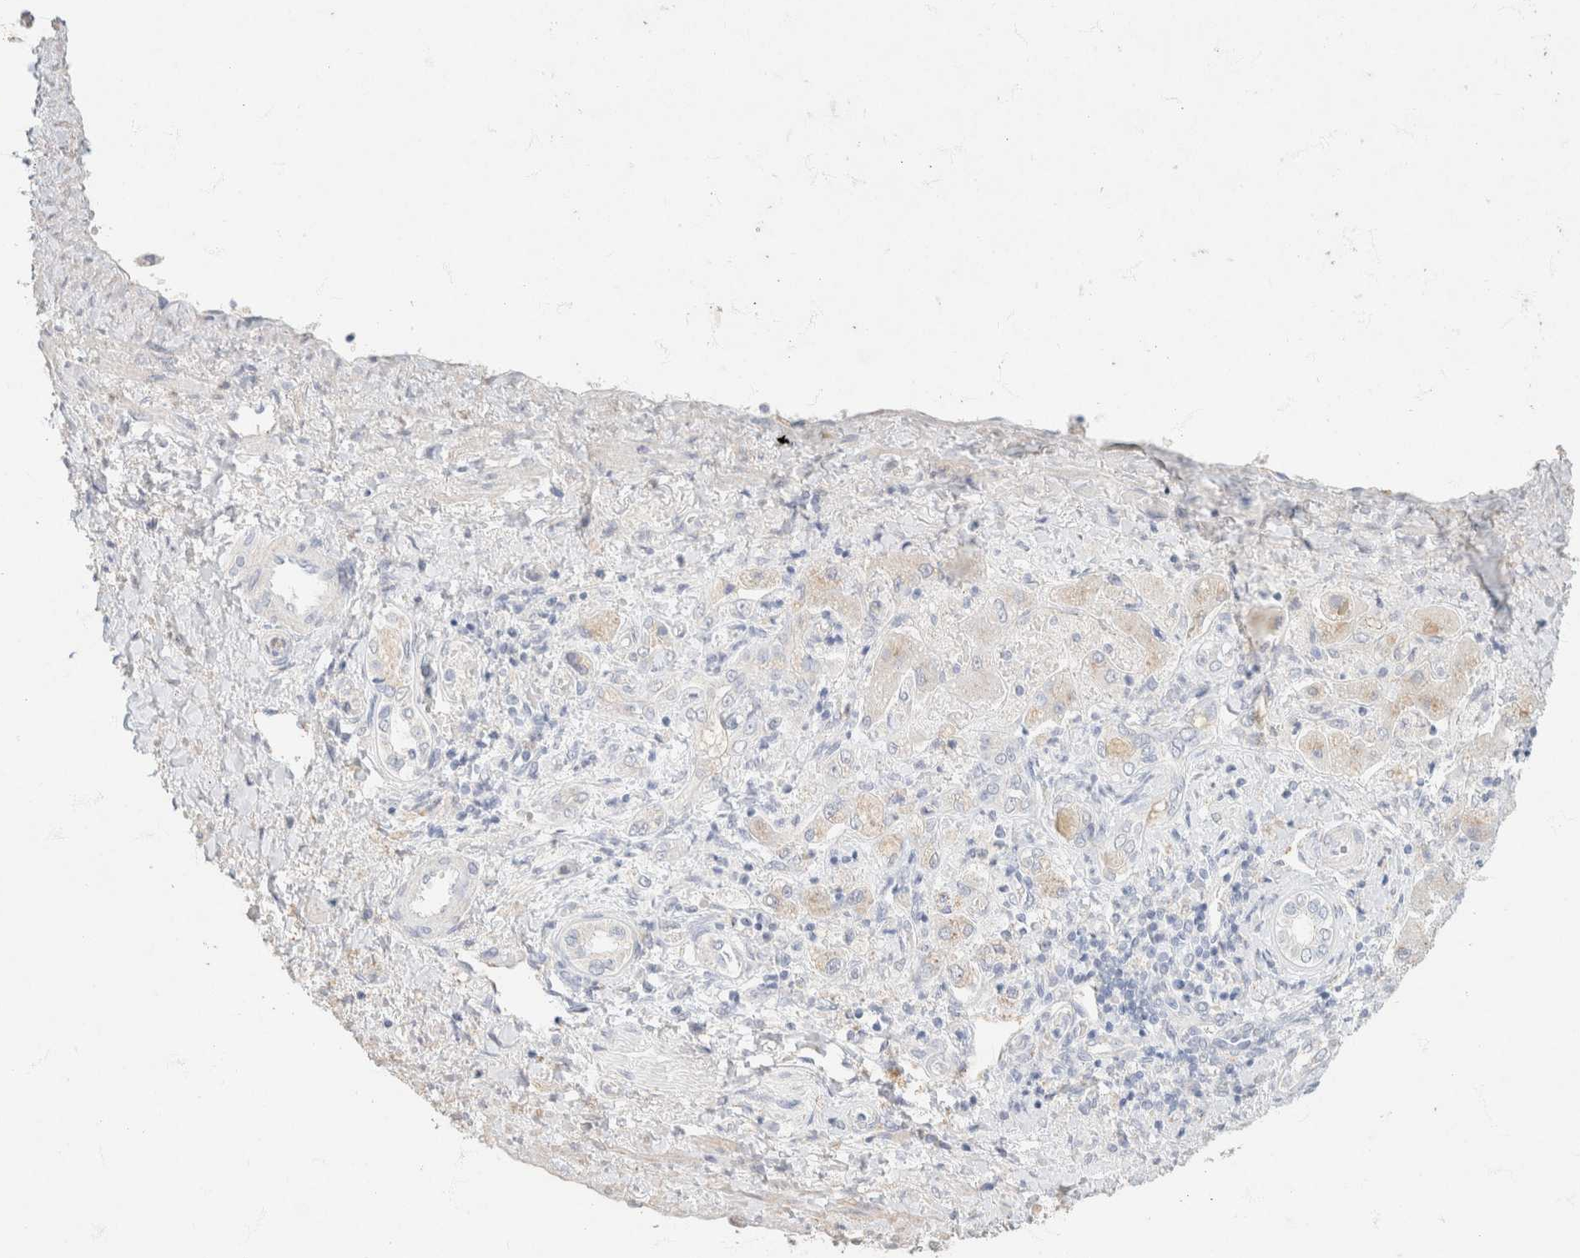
{"staining": {"intensity": "weak", "quantity": "<25%", "location": "cytoplasmic/membranous"}, "tissue": "liver cancer", "cell_type": "Tumor cells", "image_type": "cancer", "snomed": [{"axis": "morphology", "description": "Cholangiocarcinoma"}, {"axis": "topography", "description": "Liver"}], "caption": "Cholangiocarcinoma (liver) stained for a protein using IHC shows no staining tumor cells.", "gene": "CA12", "patient": {"sex": "male", "age": 50}}